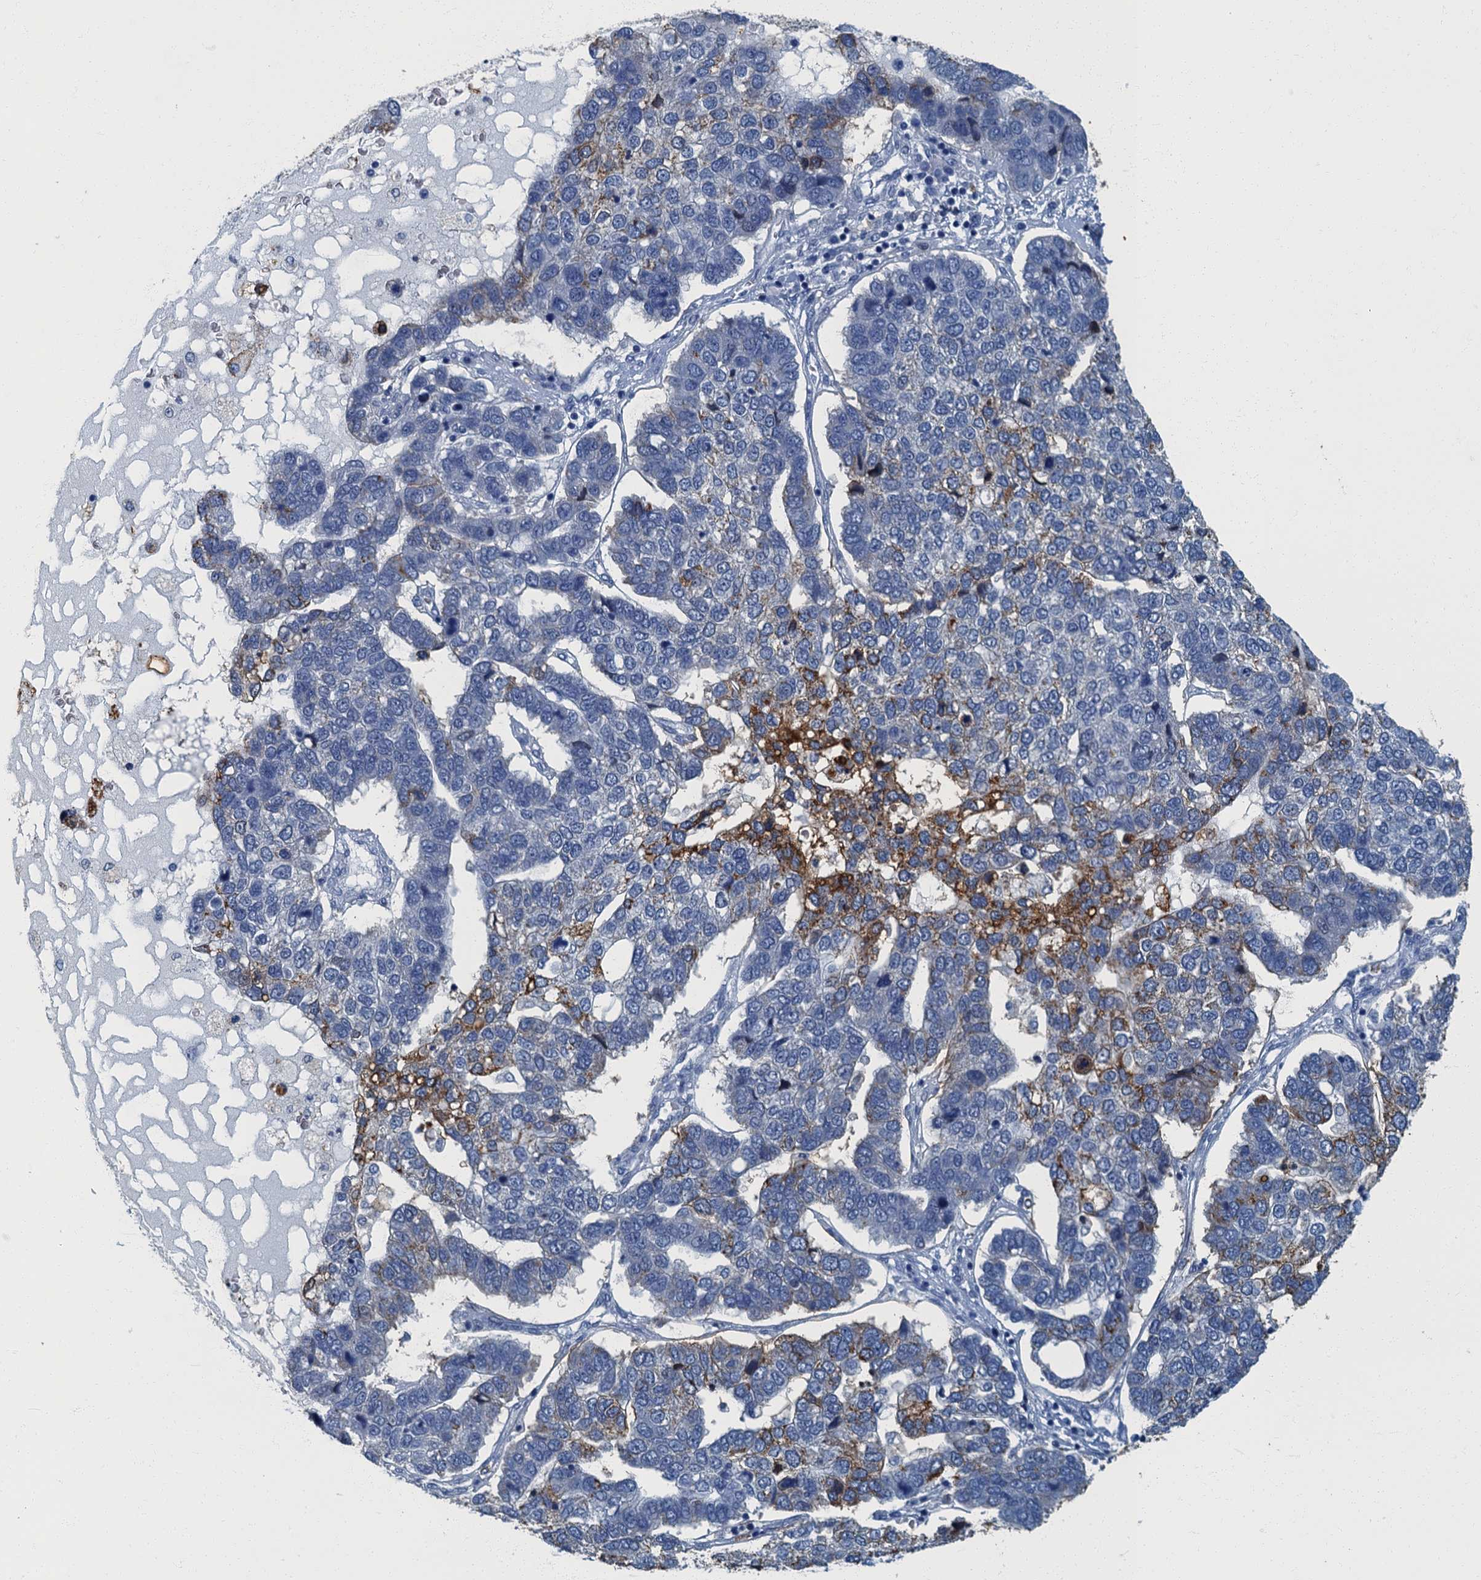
{"staining": {"intensity": "moderate", "quantity": "<25%", "location": "cytoplasmic/membranous"}, "tissue": "pancreatic cancer", "cell_type": "Tumor cells", "image_type": "cancer", "snomed": [{"axis": "morphology", "description": "Adenocarcinoma, NOS"}, {"axis": "topography", "description": "Pancreas"}], "caption": "Pancreatic cancer (adenocarcinoma) stained with DAB immunohistochemistry (IHC) demonstrates low levels of moderate cytoplasmic/membranous positivity in approximately <25% of tumor cells. Immunohistochemistry stains the protein in brown and the nuclei are stained blue.", "gene": "GADL1", "patient": {"sex": "female", "age": 61}}